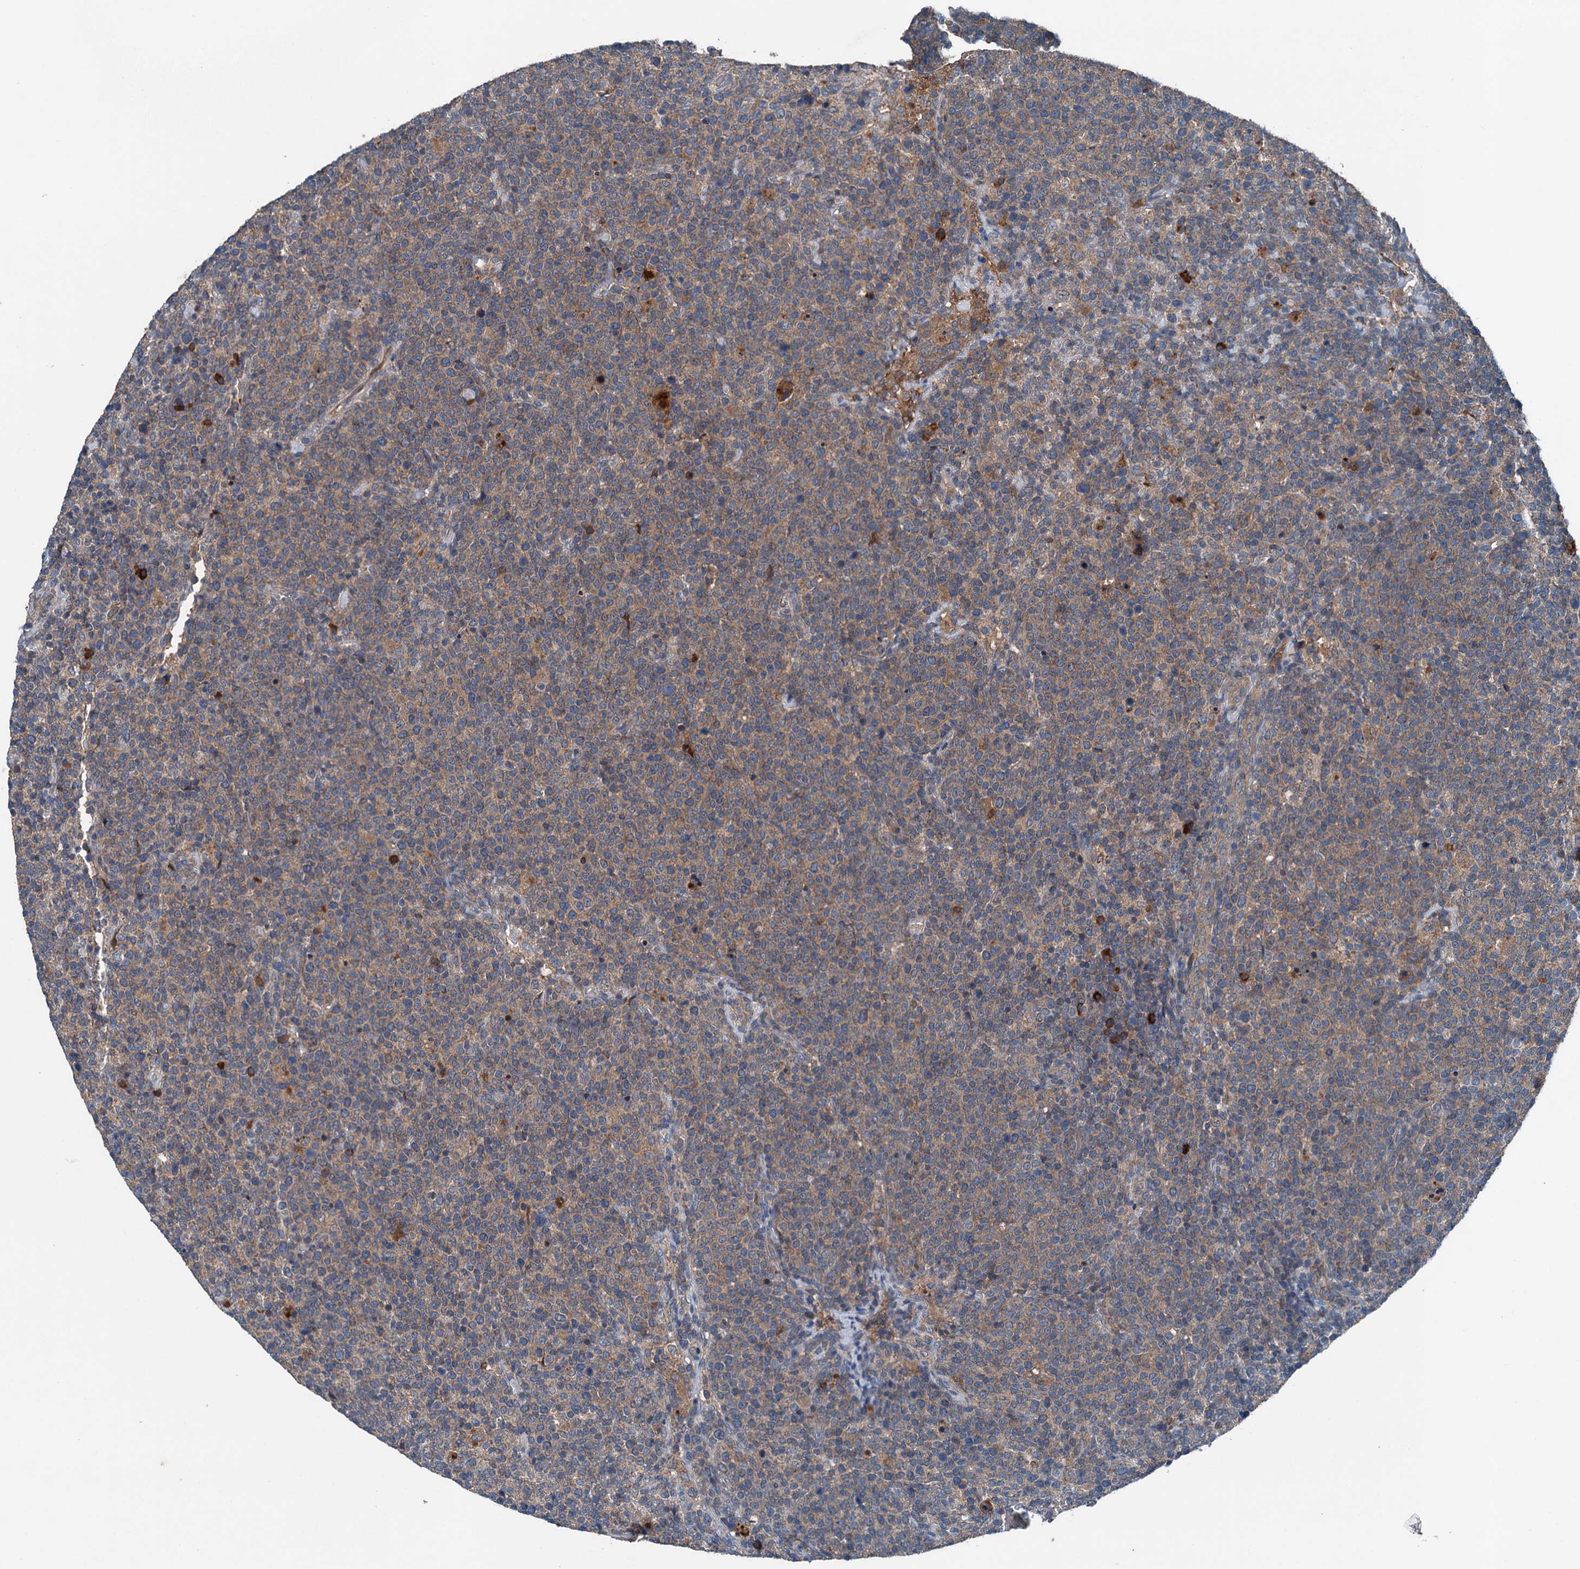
{"staining": {"intensity": "moderate", "quantity": ">75%", "location": "cytoplasmic/membranous"}, "tissue": "lymphoma", "cell_type": "Tumor cells", "image_type": "cancer", "snomed": [{"axis": "morphology", "description": "Malignant lymphoma, non-Hodgkin's type, High grade"}, {"axis": "topography", "description": "Lymph node"}], "caption": "Protein analysis of malignant lymphoma, non-Hodgkin's type (high-grade) tissue reveals moderate cytoplasmic/membranous staining in approximately >75% of tumor cells.", "gene": "PDSS1", "patient": {"sex": "male", "age": 61}}